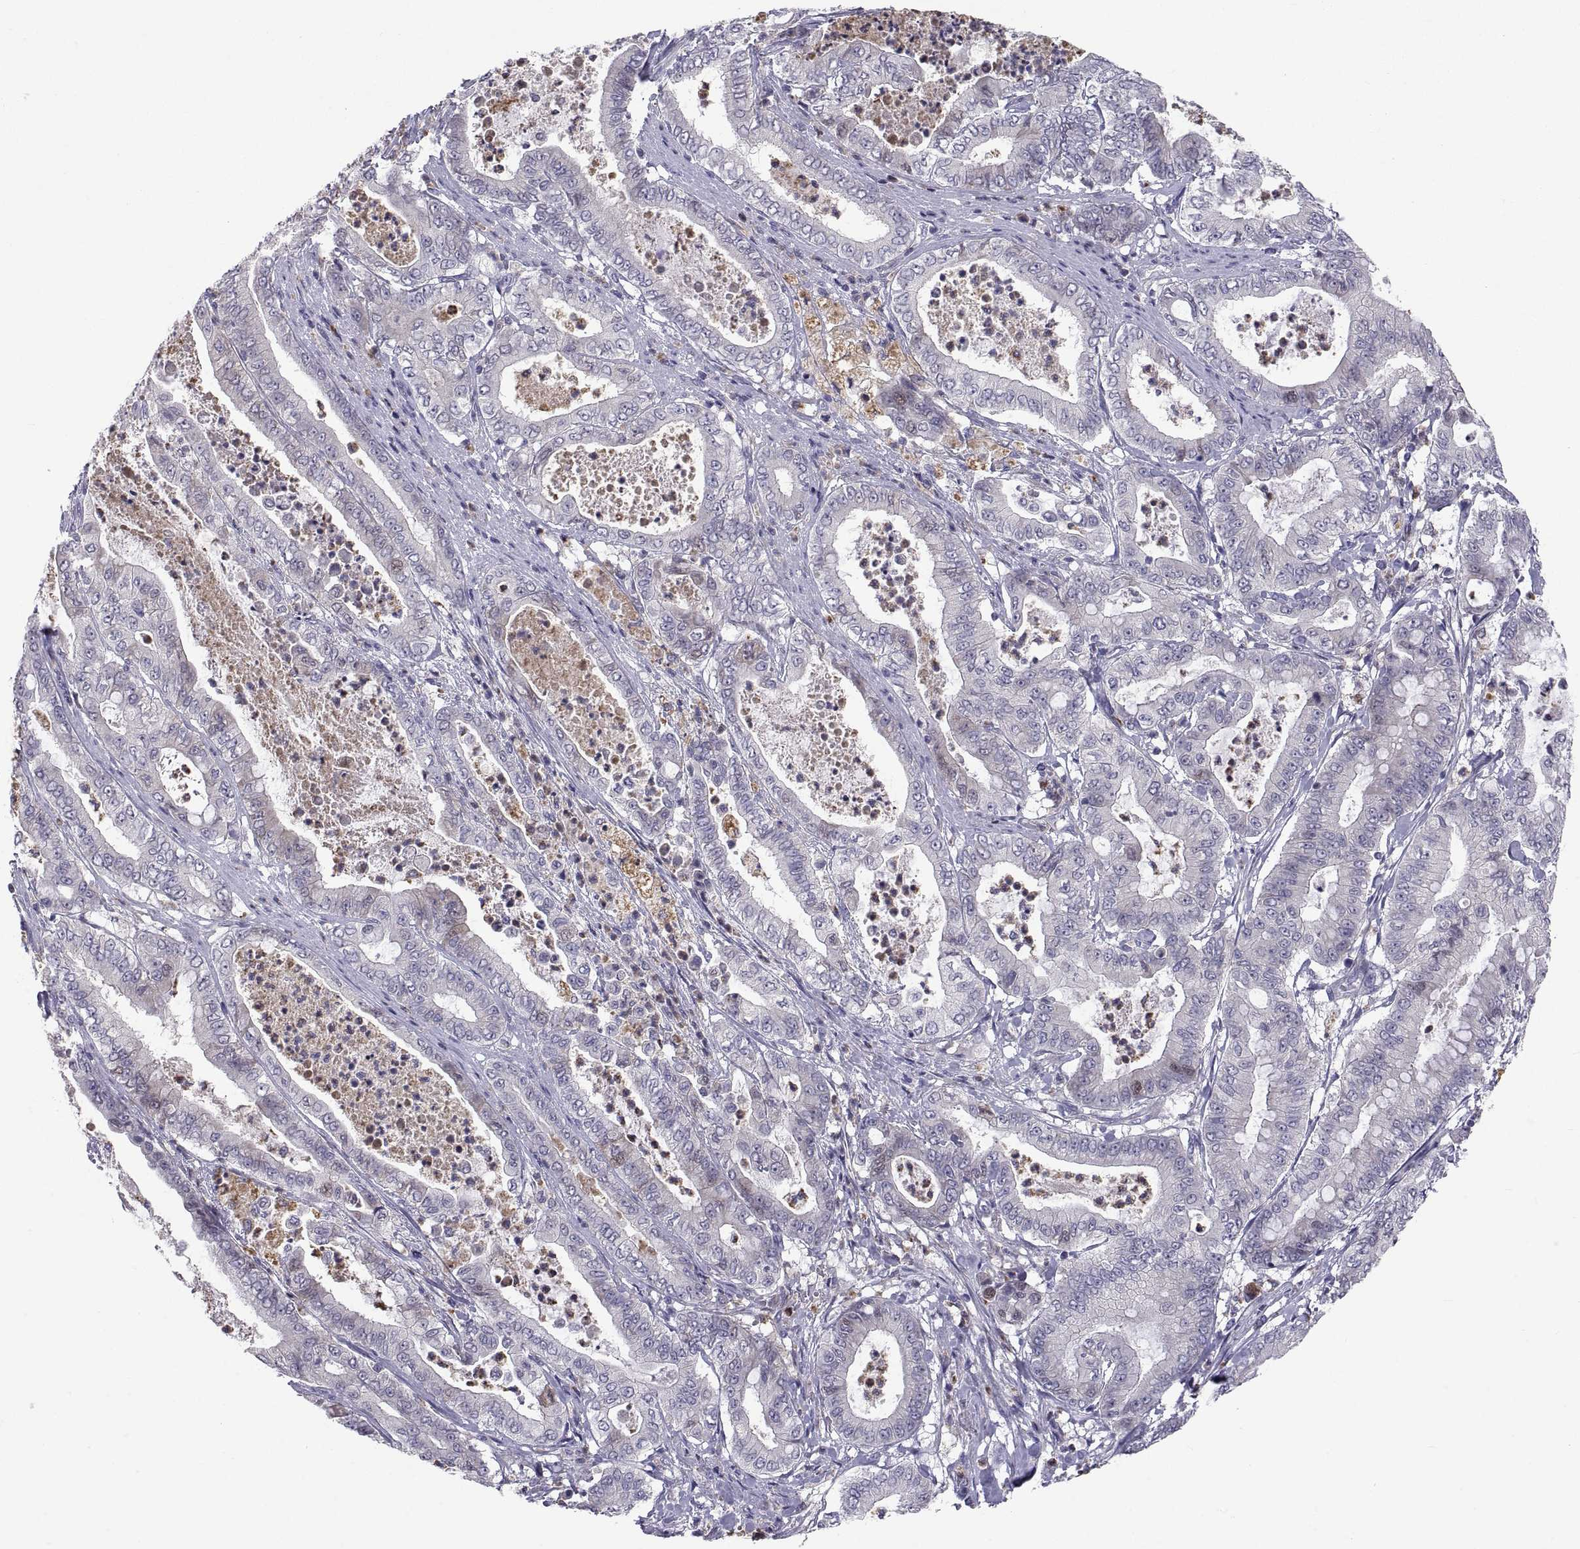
{"staining": {"intensity": "negative", "quantity": "none", "location": "none"}, "tissue": "pancreatic cancer", "cell_type": "Tumor cells", "image_type": "cancer", "snomed": [{"axis": "morphology", "description": "Adenocarcinoma, NOS"}, {"axis": "topography", "description": "Pancreas"}], "caption": "Tumor cells show no significant protein expression in adenocarcinoma (pancreatic). The staining is performed using DAB (3,3'-diaminobenzidine) brown chromogen with nuclei counter-stained in using hematoxylin.", "gene": "PKP1", "patient": {"sex": "male", "age": 71}}